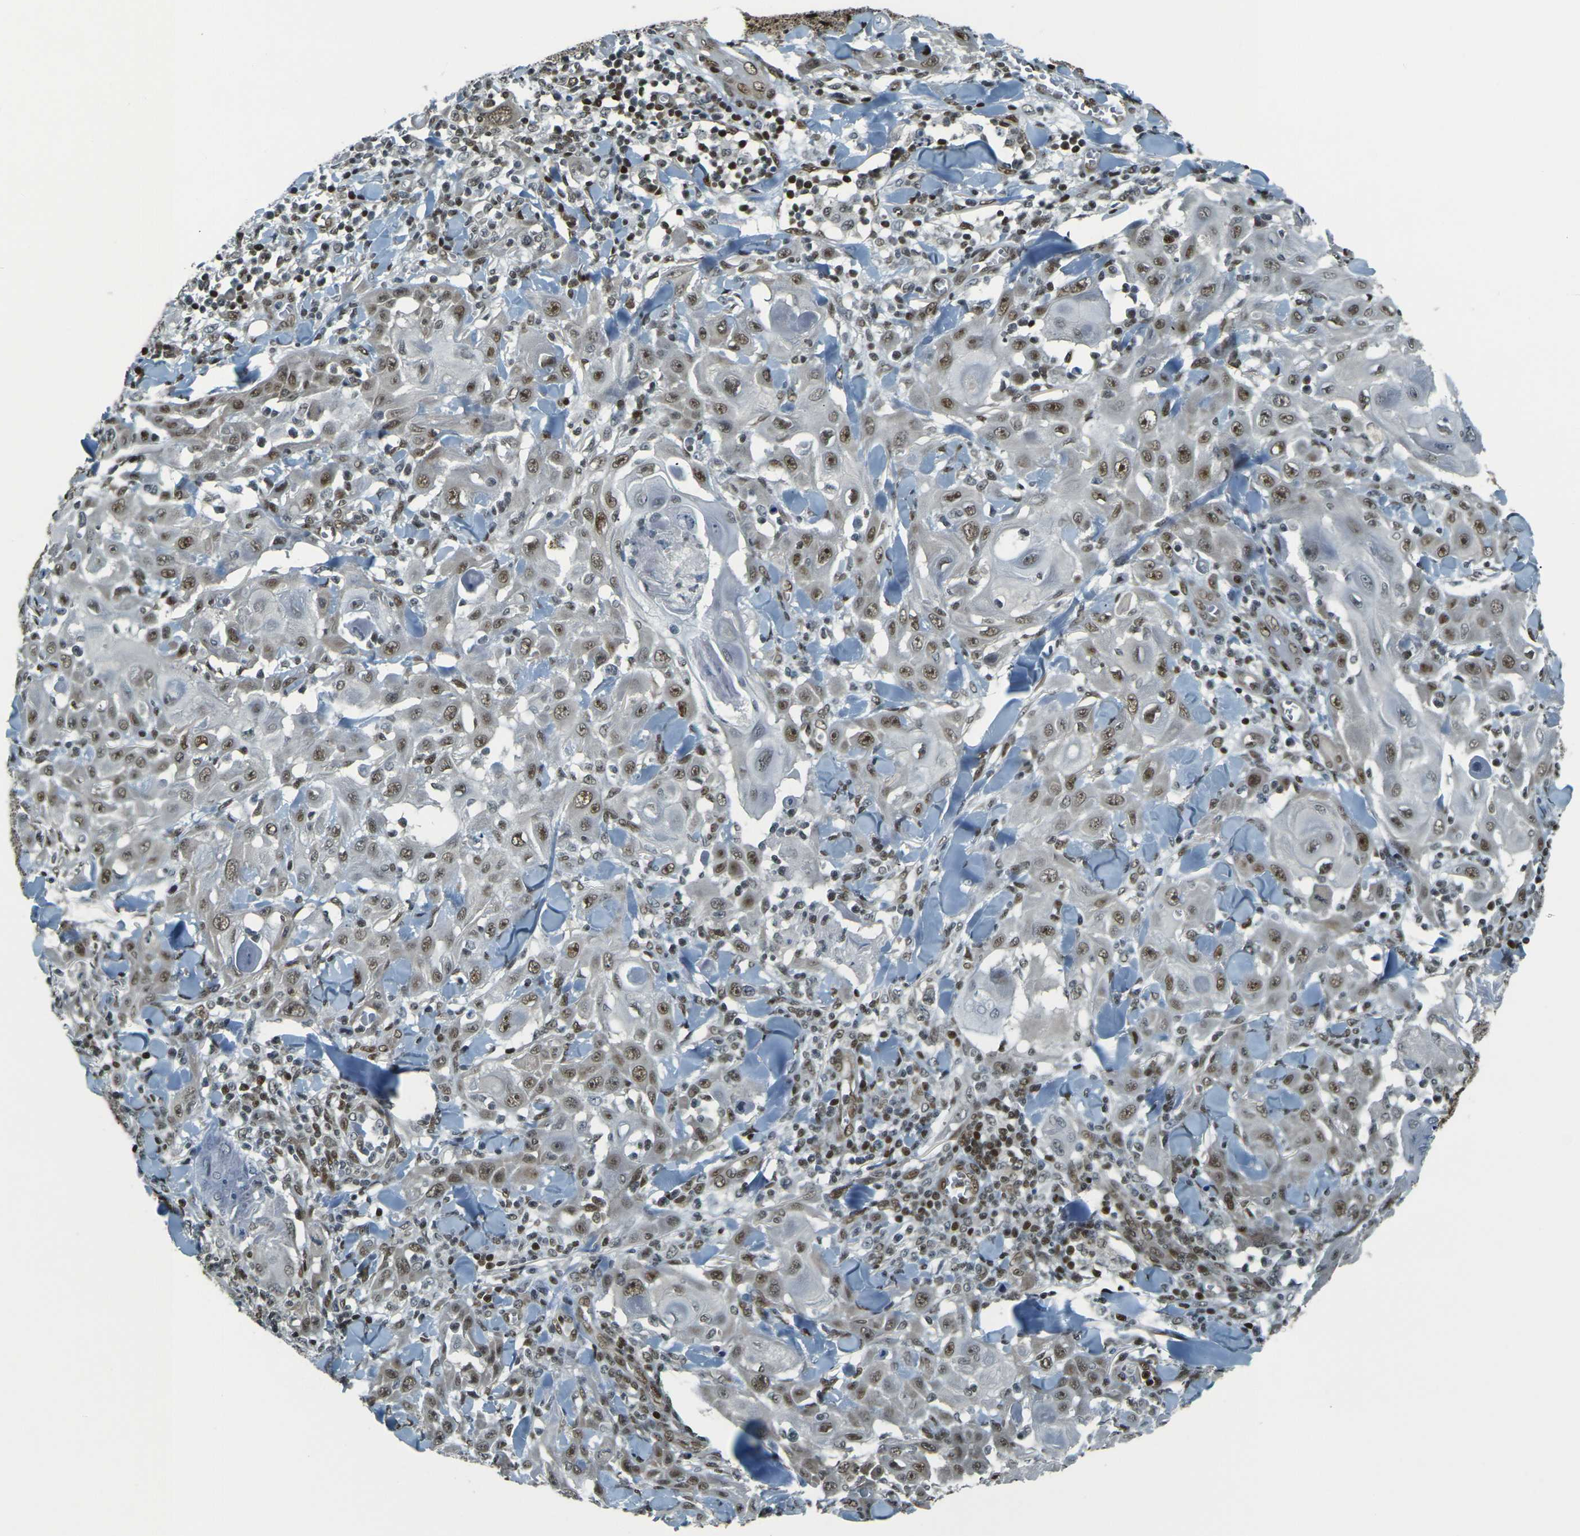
{"staining": {"intensity": "moderate", "quantity": ">75%", "location": "nuclear"}, "tissue": "skin cancer", "cell_type": "Tumor cells", "image_type": "cancer", "snomed": [{"axis": "morphology", "description": "Squamous cell carcinoma, NOS"}, {"axis": "topography", "description": "Skin"}], "caption": "Moderate nuclear positivity for a protein is seen in approximately >75% of tumor cells of skin cancer using IHC.", "gene": "NHEJ1", "patient": {"sex": "male", "age": 24}}